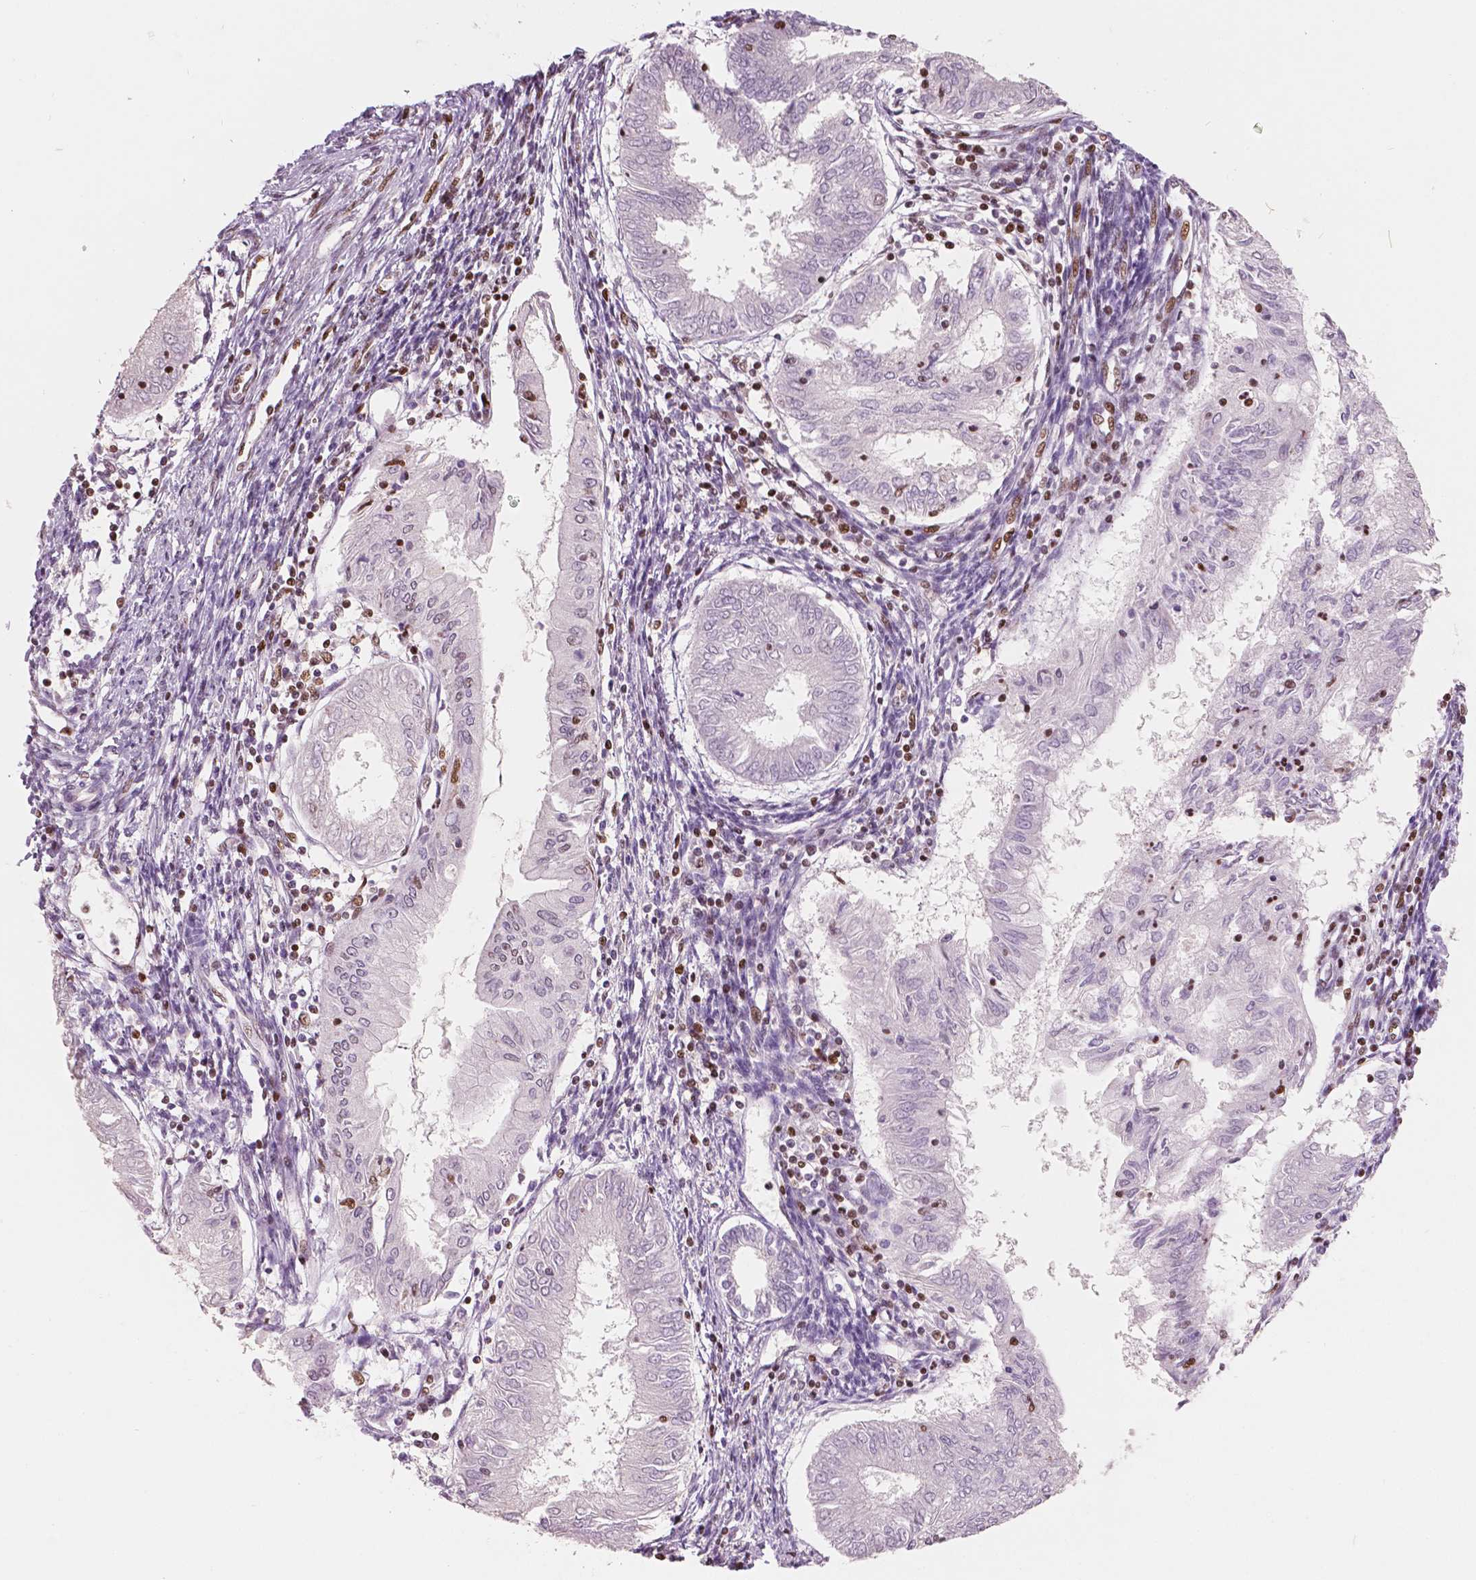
{"staining": {"intensity": "negative", "quantity": "none", "location": "none"}, "tissue": "endometrial cancer", "cell_type": "Tumor cells", "image_type": "cancer", "snomed": [{"axis": "morphology", "description": "Adenocarcinoma, NOS"}, {"axis": "topography", "description": "Endometrium"}], "caption": "The IHC histopathology image has no significant positivity in tumor cells of endometrial adenocarcinoma tissue.", "gene": "BRD4", "patient": {"sex": "female", "age": 68}}